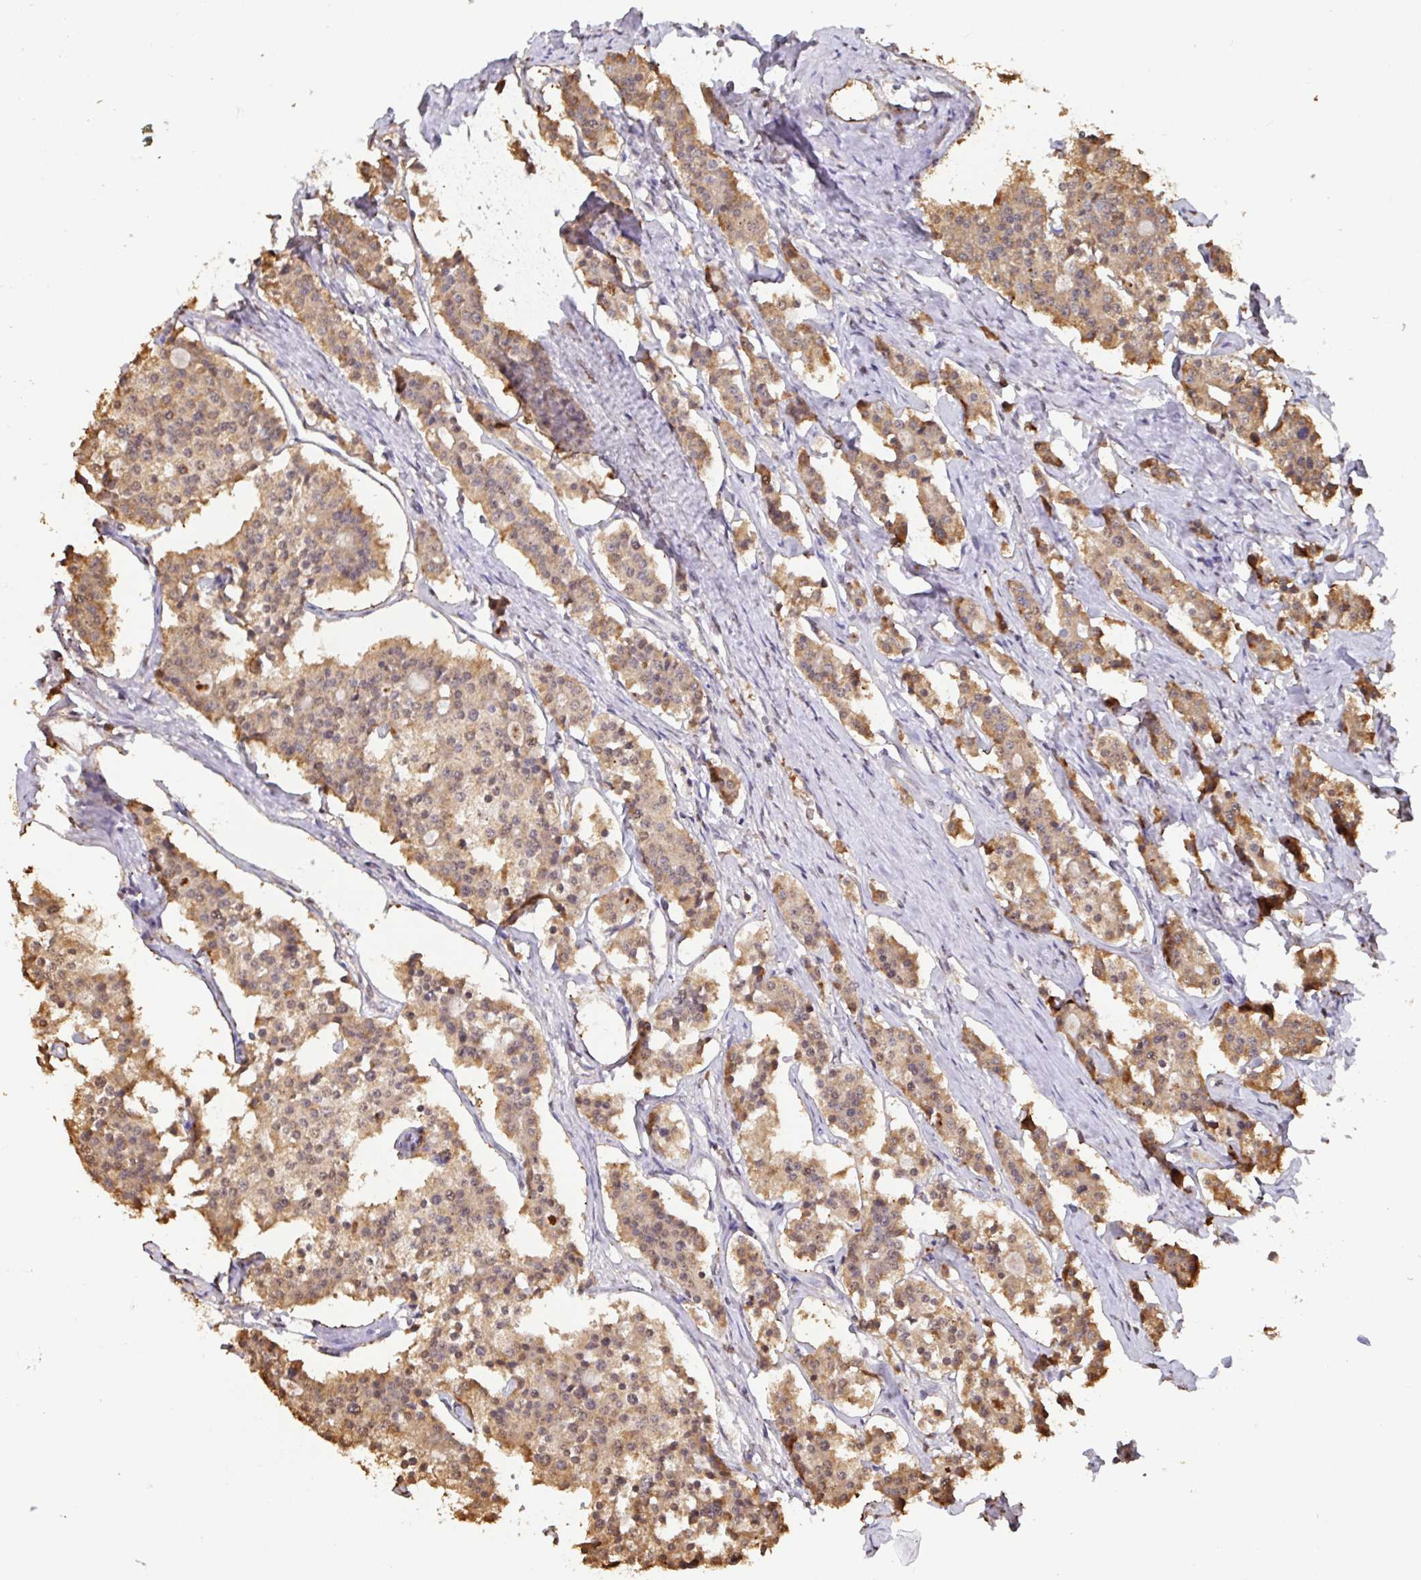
{"staining": {"intensity": "moderate", "quantity": ">75%", "location": "cytoplasmic/membranous"}, "tissue": "carcinoid", "cell_type": "Tumor cells", "image_type": "cancer", "snomed": [{"axis": "morphology", "description": "Carcinoid, malignant, NOS"}, {"axis": "topography", "description": "Small intestine"}], "caption": "Carcinoid stained for a protein displays moderate cytoplasmic/membranous positivity in tumor cells.", "gene": "WDR72", "patient": {"sex": "male", "age": 63}}